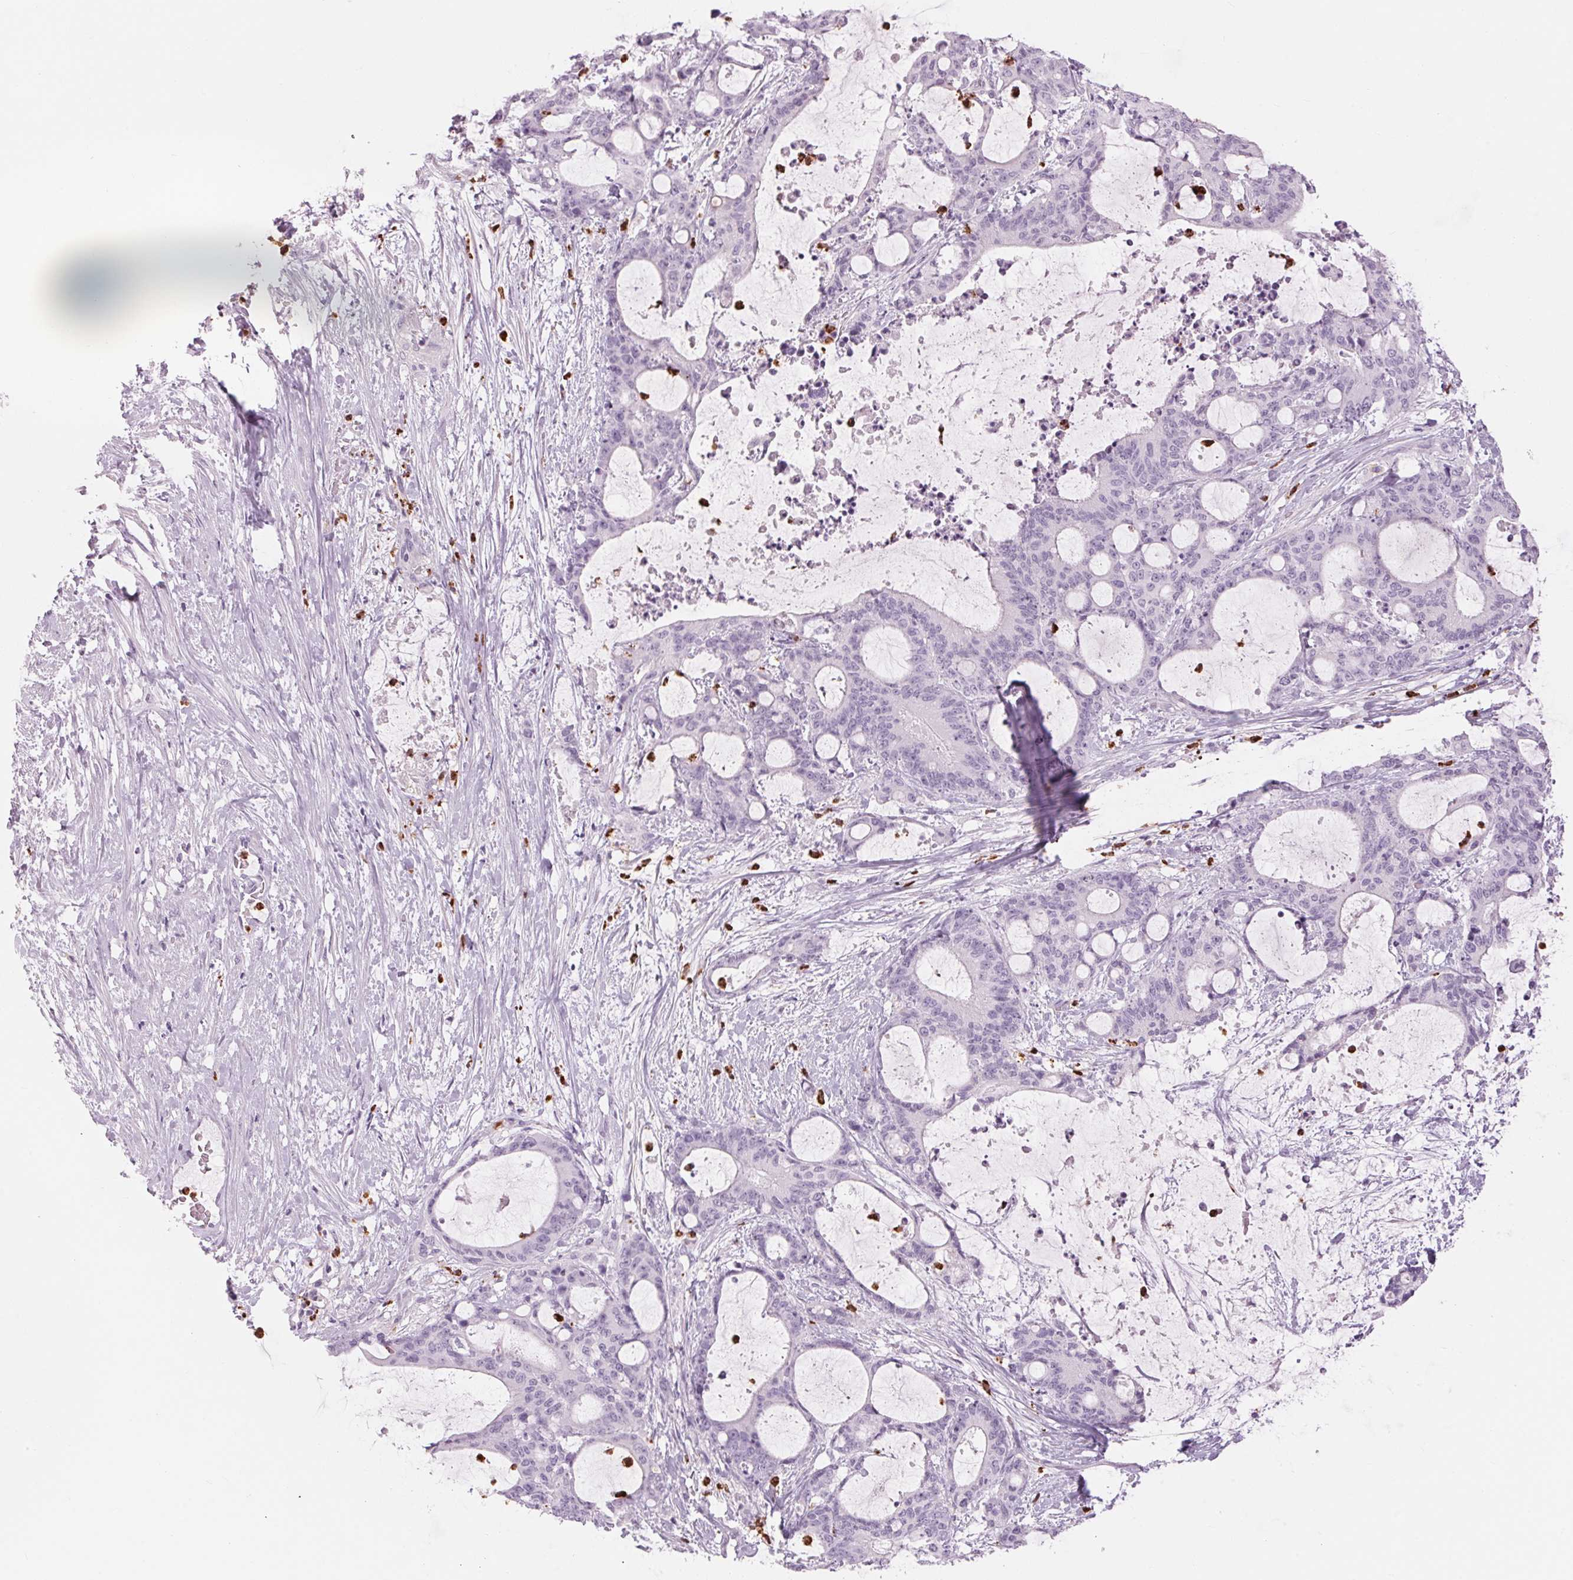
{"staining": {"intensity": "negative", "quantity": "none", "location": "none"}, "tissue": "liver cancer", "cell_type": "Tumor cells", "image_type": "cancer", "snomed": [{"axis": "morphology", "description": "Normal tissue, NOS"}, {"axis": "morphology", "description": "Cholangiocarcinoma"}, {"axis": "topography", "description": "Liver"}, {"axis": "topography", "description": "Peripheral nerve tissue"}], "caption": "Human liver cancer (cholangiocarcinoma) stained for a protein using immunohistochemistry reveals no expression in tumor cells.", "gene": "KLK7", "patient": {"sex": "female", "age": 73}}